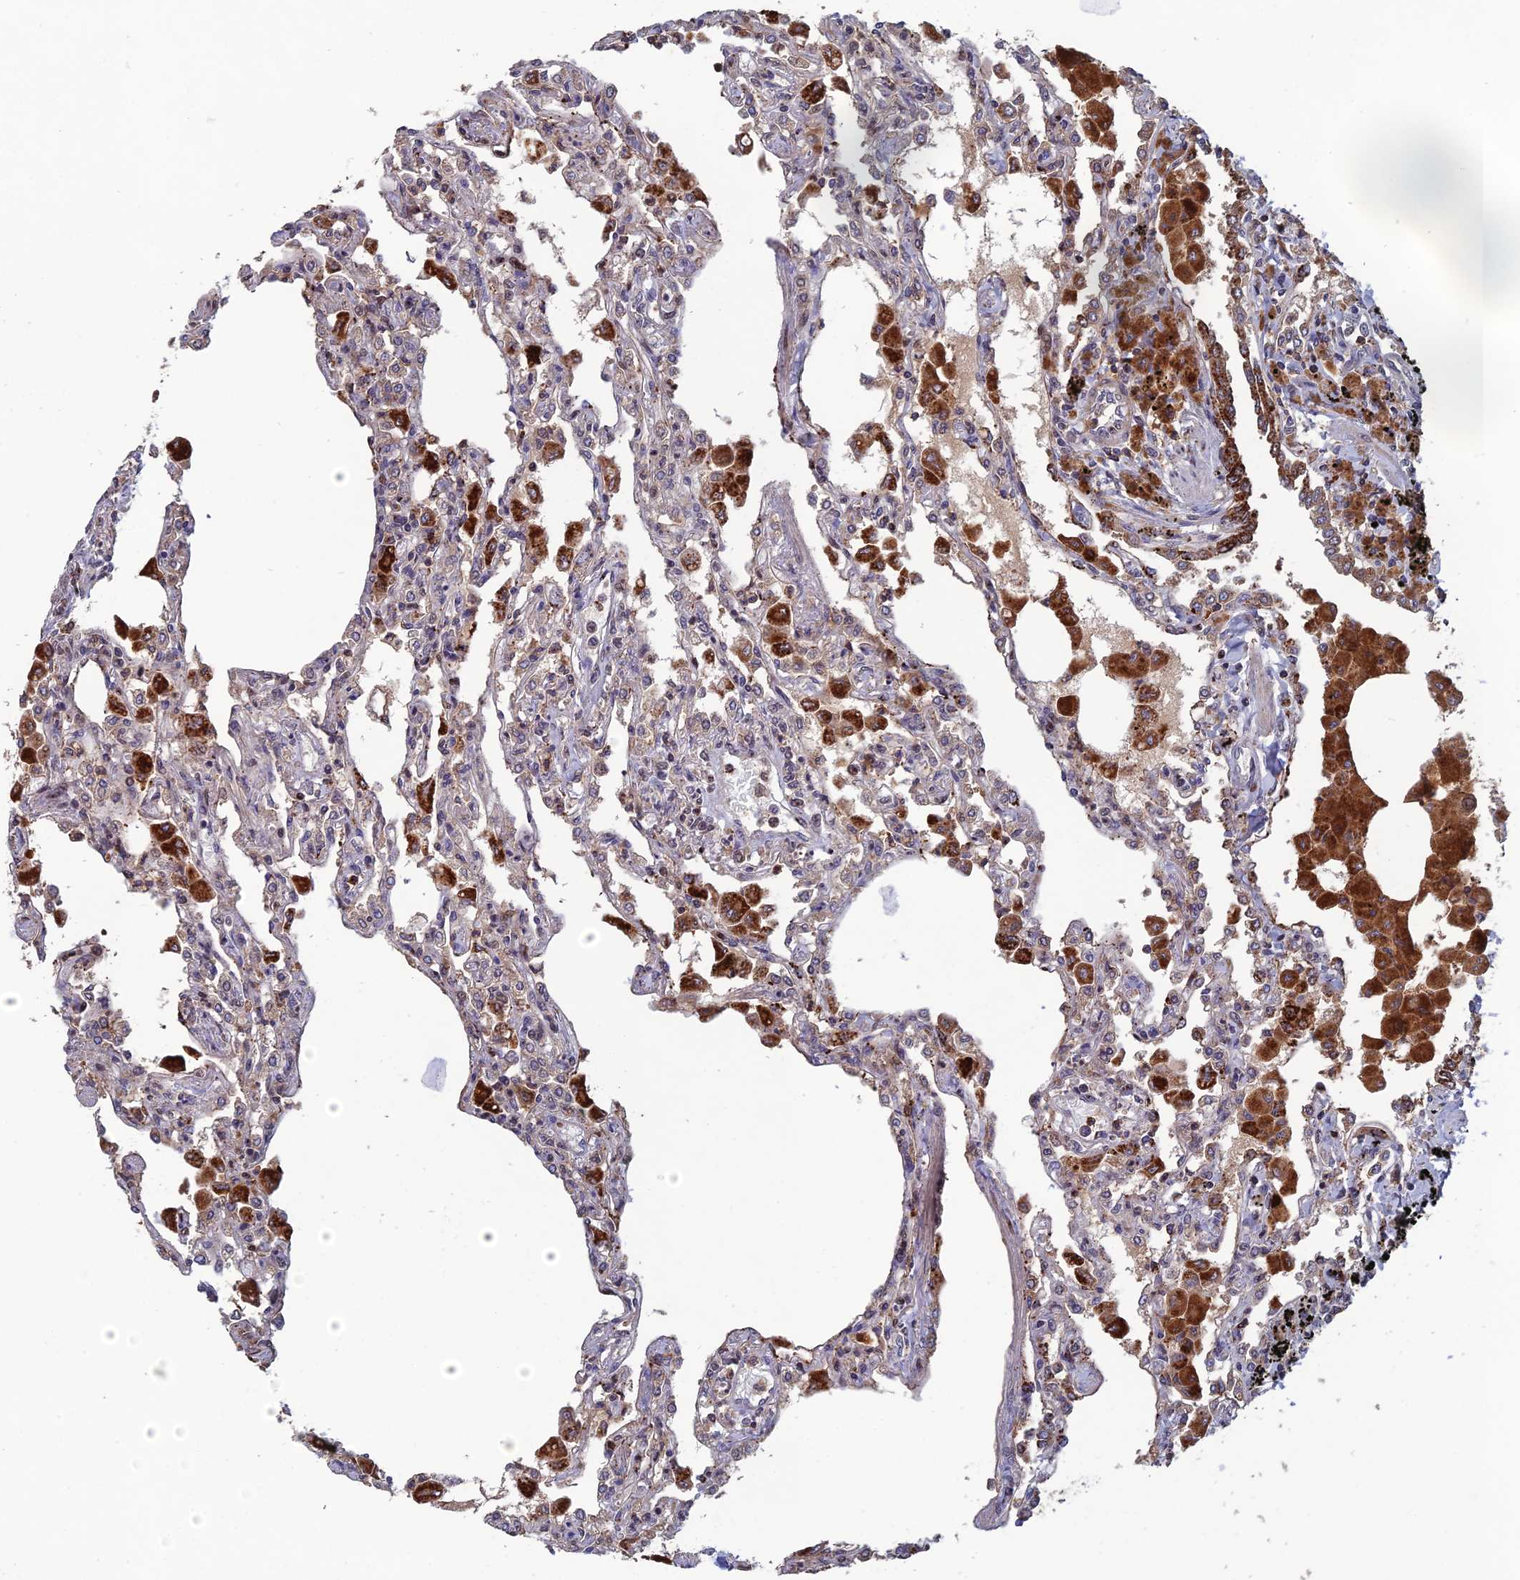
{"staining": {"intensity": "negative", "quantity": "none", "location": "none"}, "tissue": "lung", "cell_type": "Alveolar cells", "image_type": "normal", "snomed": [{"axis": "morphology", "description": "Normal tissue, NOS"}, {"axis": "topography", "description": "Bronchus"}, {"axis": "topography", "description": "Lung"}], "caption": "Immunohistochemistry photomicrograph of benign human lung stained for a protein (brown), which demonstrates no positivity in alveolar cells. (DAB immunohistochemistry visualized using brightfield microscopy, high magnification).", "gene": "C15orf62", "patient": {"sex": "female", "age": 49}}